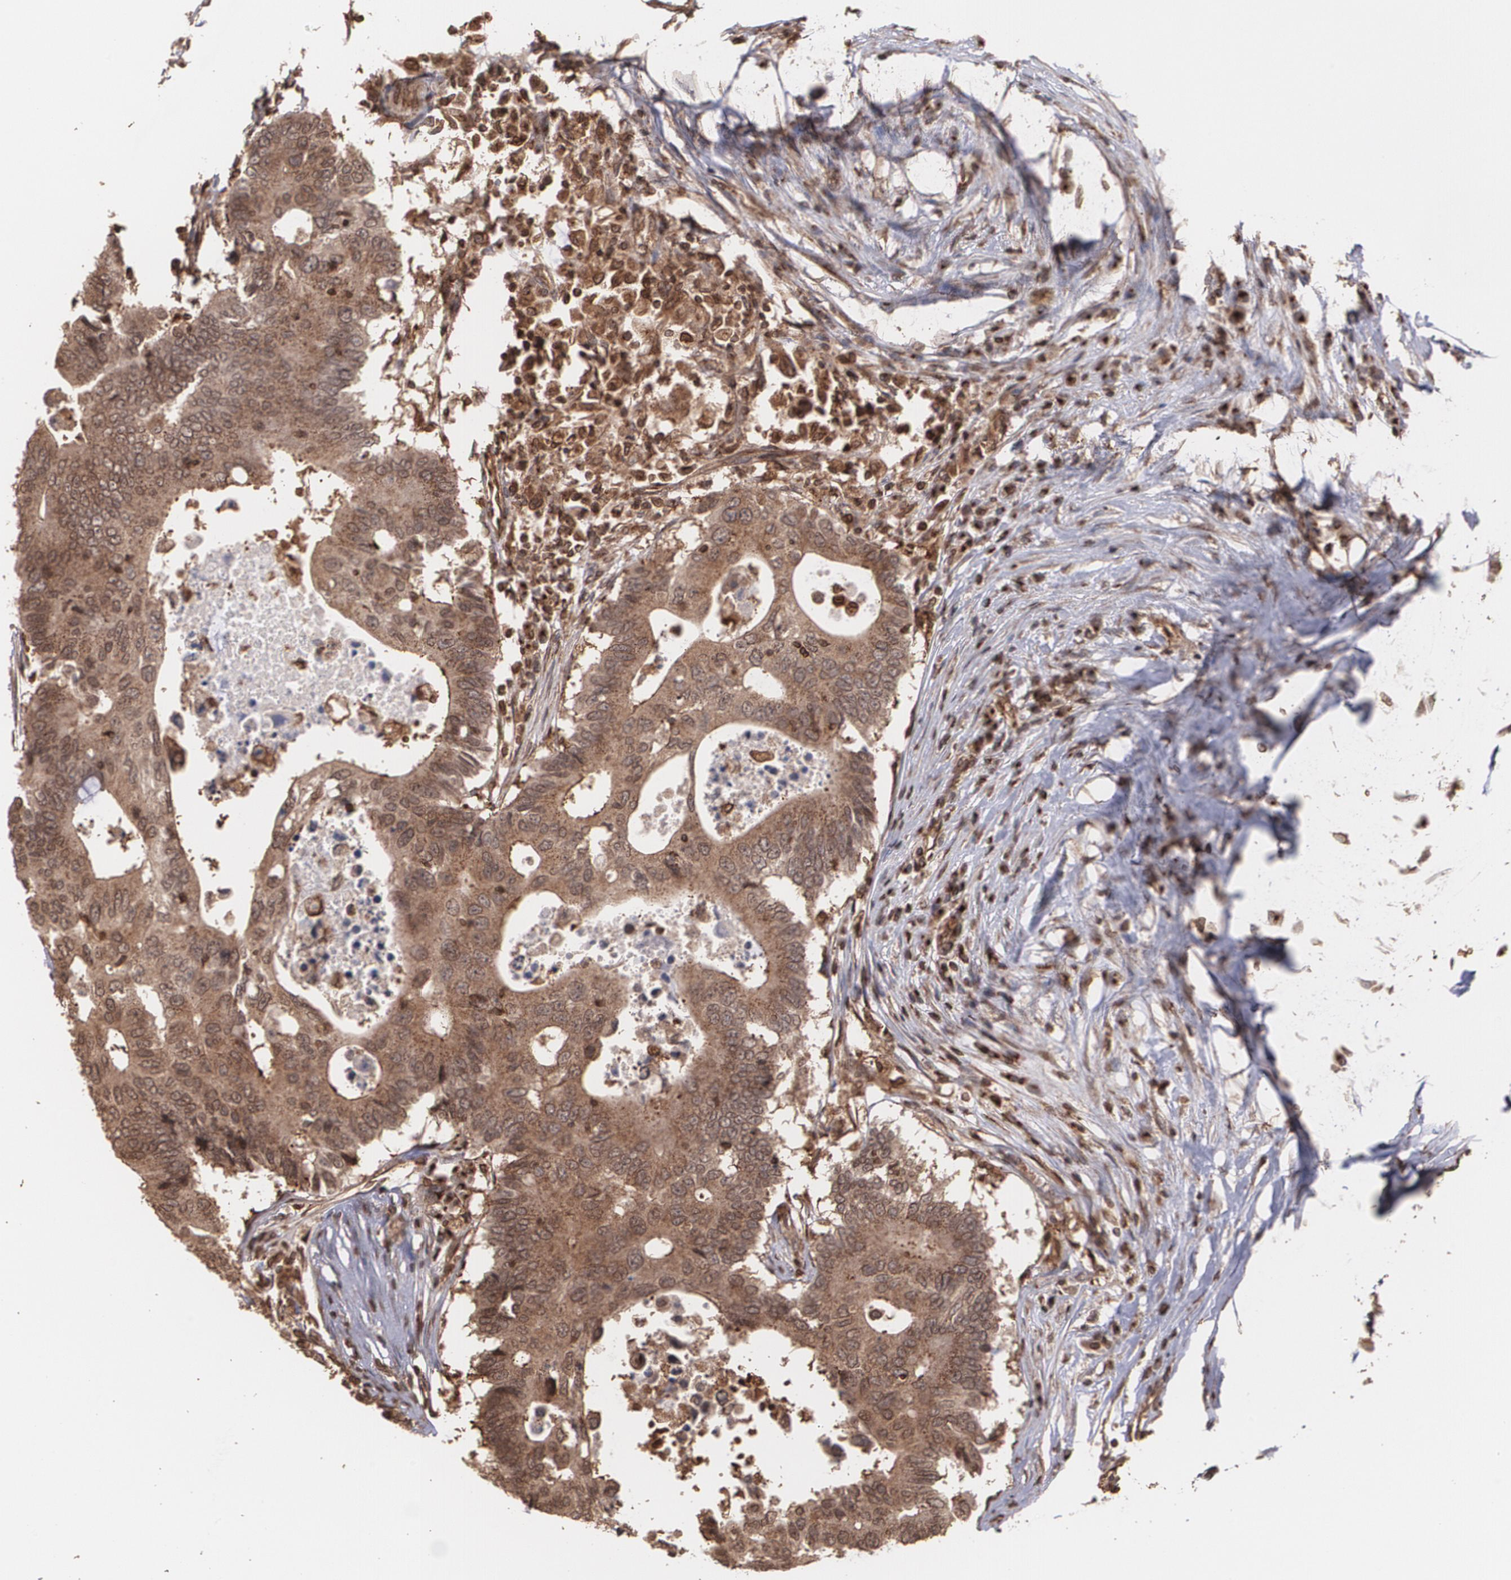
{"staining": {"intensity": "strong", "quantity": ">75%", "location": "cytoplasmic/membranous"}, "tissue": "colorectal cancer", "cell_type": "Tumor cells", "image_type": "cancer", "snomed": [{"axis": "morphology", "description": "Adenocarcinoma, NOS"}, {"axis": "topography", "description": "Colon"}], "caption": "Immunohistochemical staining of human colorectal adenocarcinoma reveals strong cytoplasmic/membranous protein staining in approximately >75% of tumor cells. (brown staining indicates protein expression, while blue staining denotes nuclei).", "gene": "TRIP11", "patient": {"sex": "male", "age": 71}}